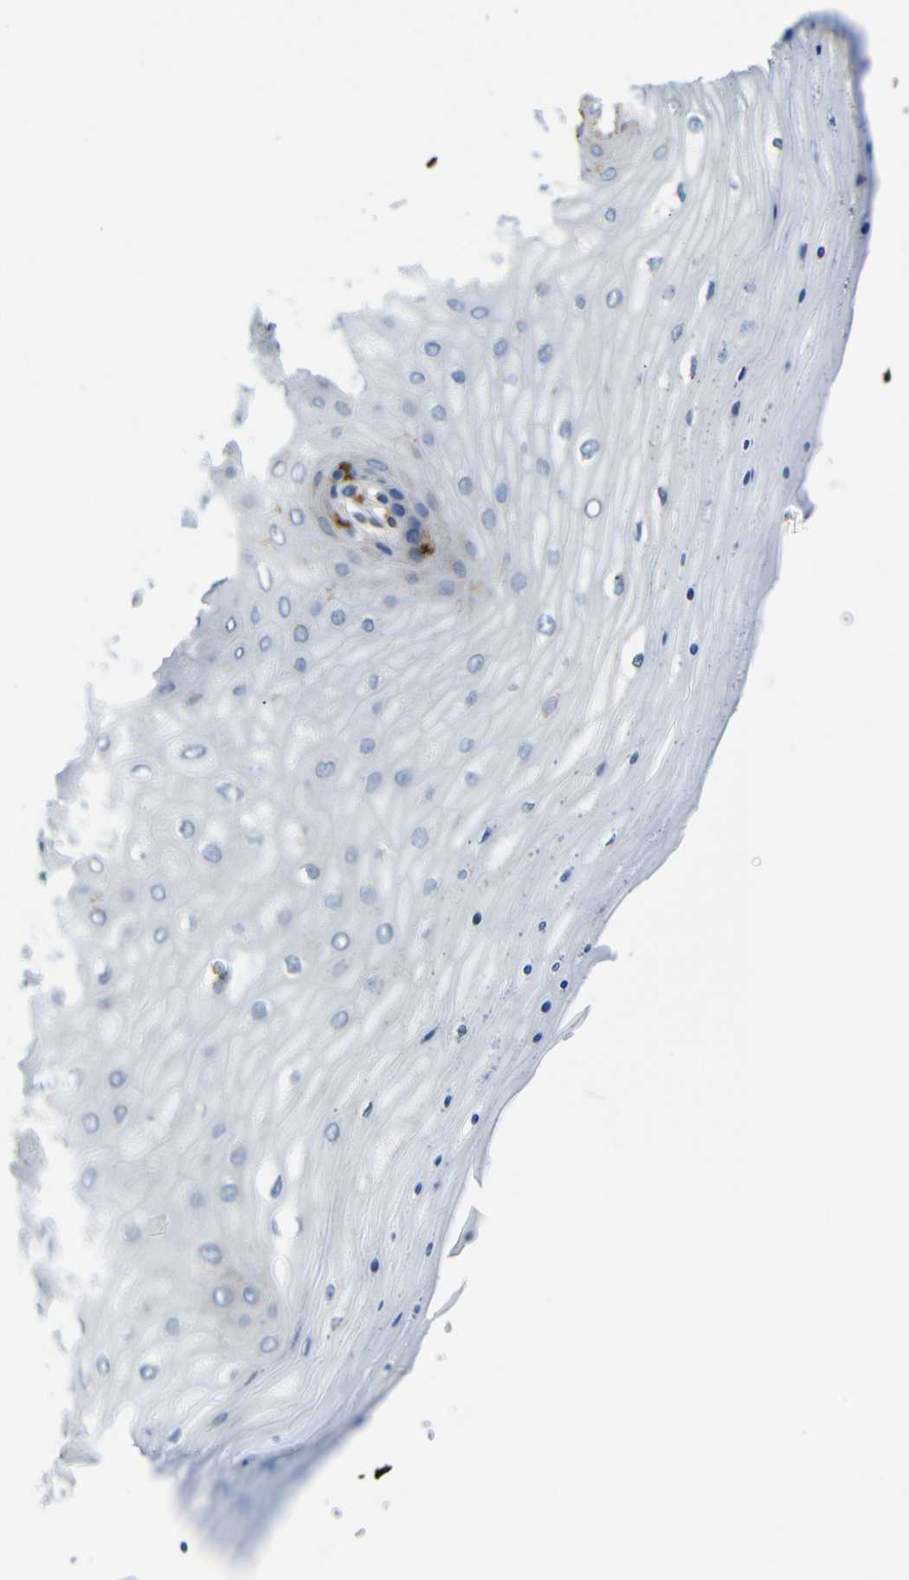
{"staining": {"intensity": "weak", "quantity": "<25%", "location": "cytoplasmic/membranous"}, "tissue": "cervix", "cell_type": "Squamous epithelial cells", "image_type": "normal", "snomed": [{"axis": "morphology", "description": "Normal tissue, NOS"}, {"axis": "topography", "description": "Cervix"}], "caption": "Immunohistochemistry of normal human cervix exhibits no positivity in squamous epithelial cells.", "gene": "P2RY12", "patient": {"sex": "female", "age": 55}}